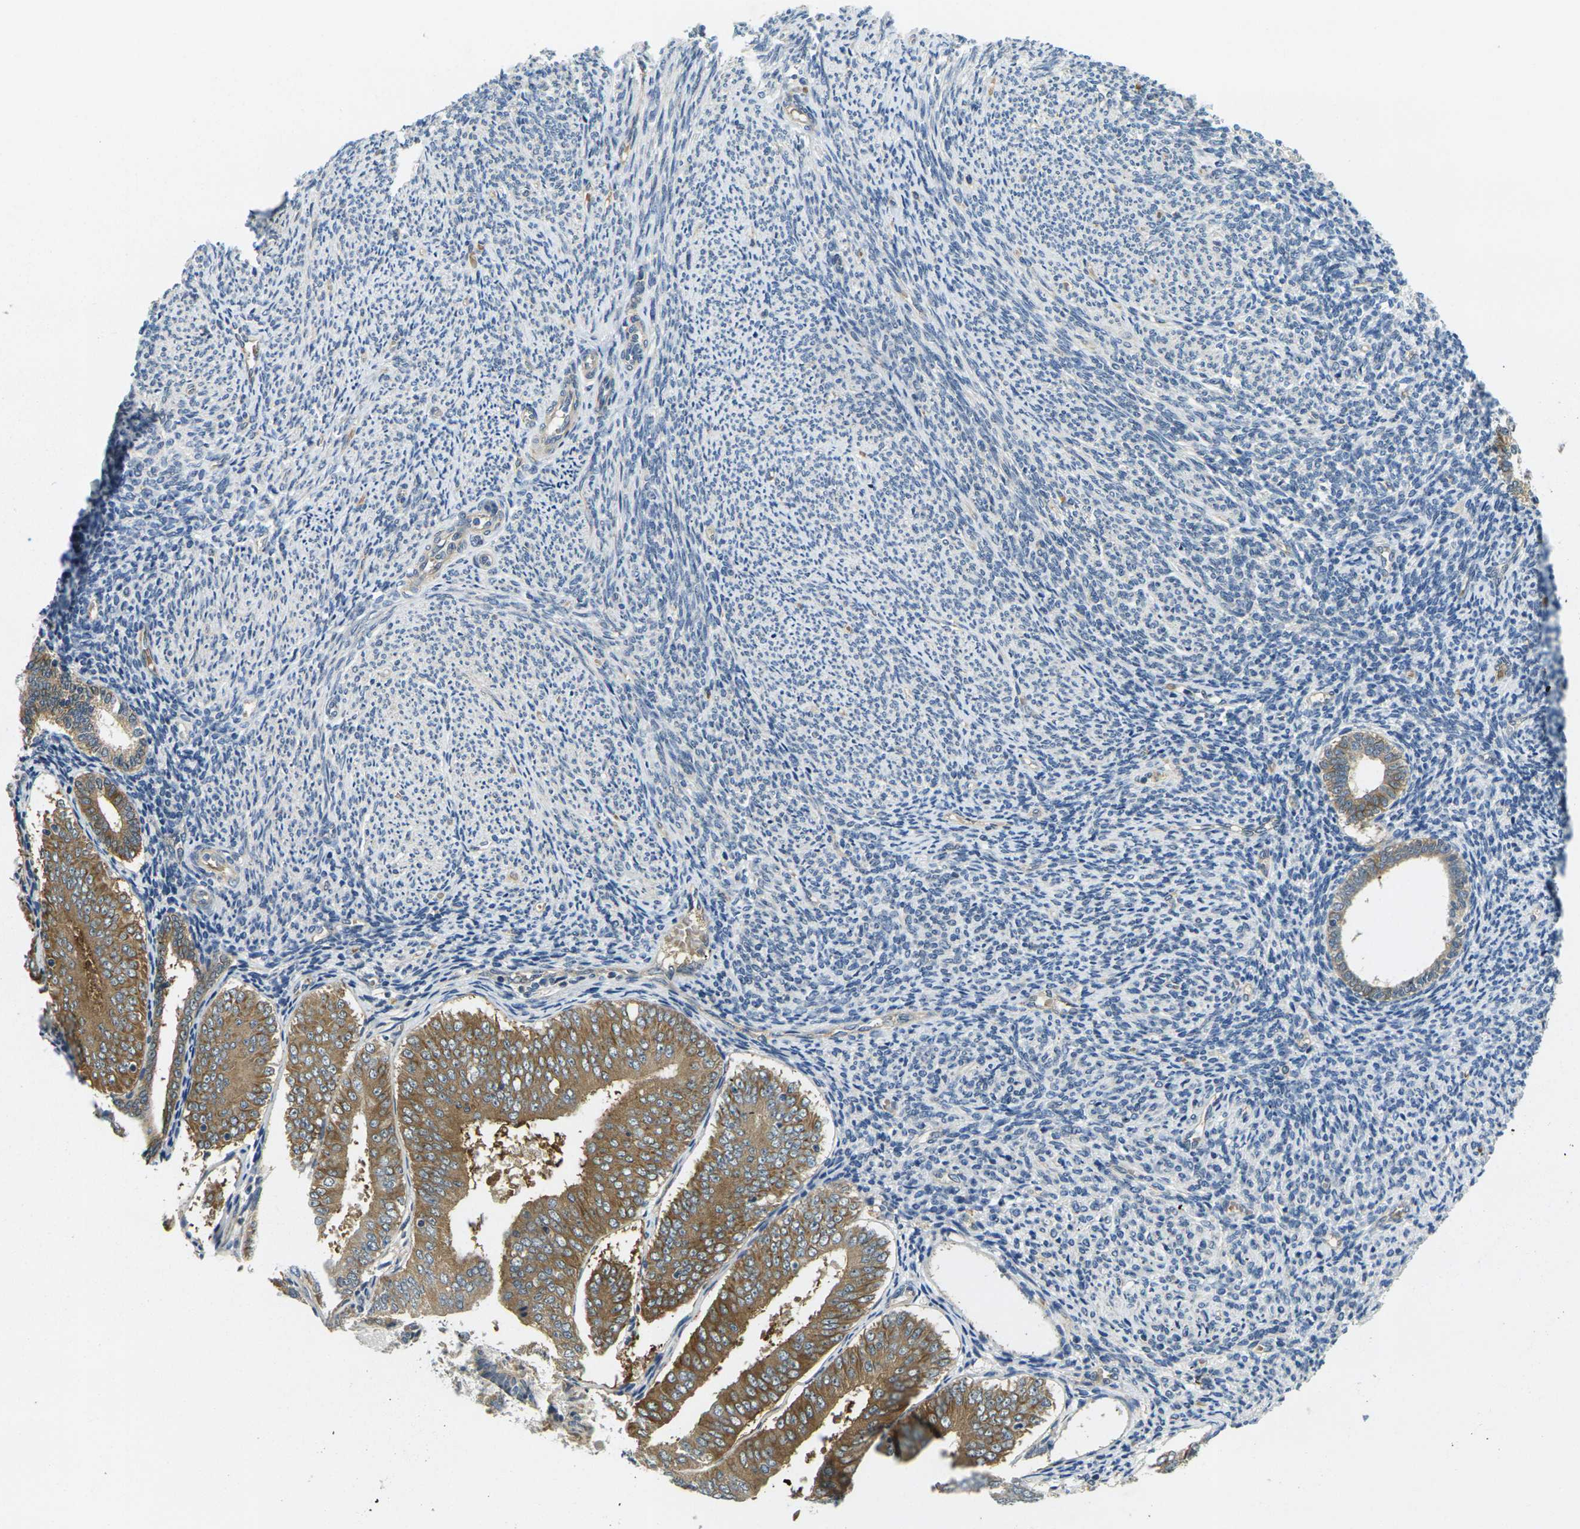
{"staining": {"intensity": "moderate", "quantity": ">75%", "location": "cytoplasmic/membranous"}, "tissue": "endometrial cancer", "cell_type": "Tumor cells", "image_type": "cancer", "snomed": [{"axis": "morphology", "description": "Adenocarcinoma, NOS"}, {"axis": "topography", "description": "Endometrium"}], "caption": "Approximately >75% of tumor cells in human endometrial cancer demonstrate moderate cytoplasmic/membranous protein positivity as visualized by brown immunohistochemical staining.", "gene": "MINAR2", "patient": {"sex": "female", "age": 63}}